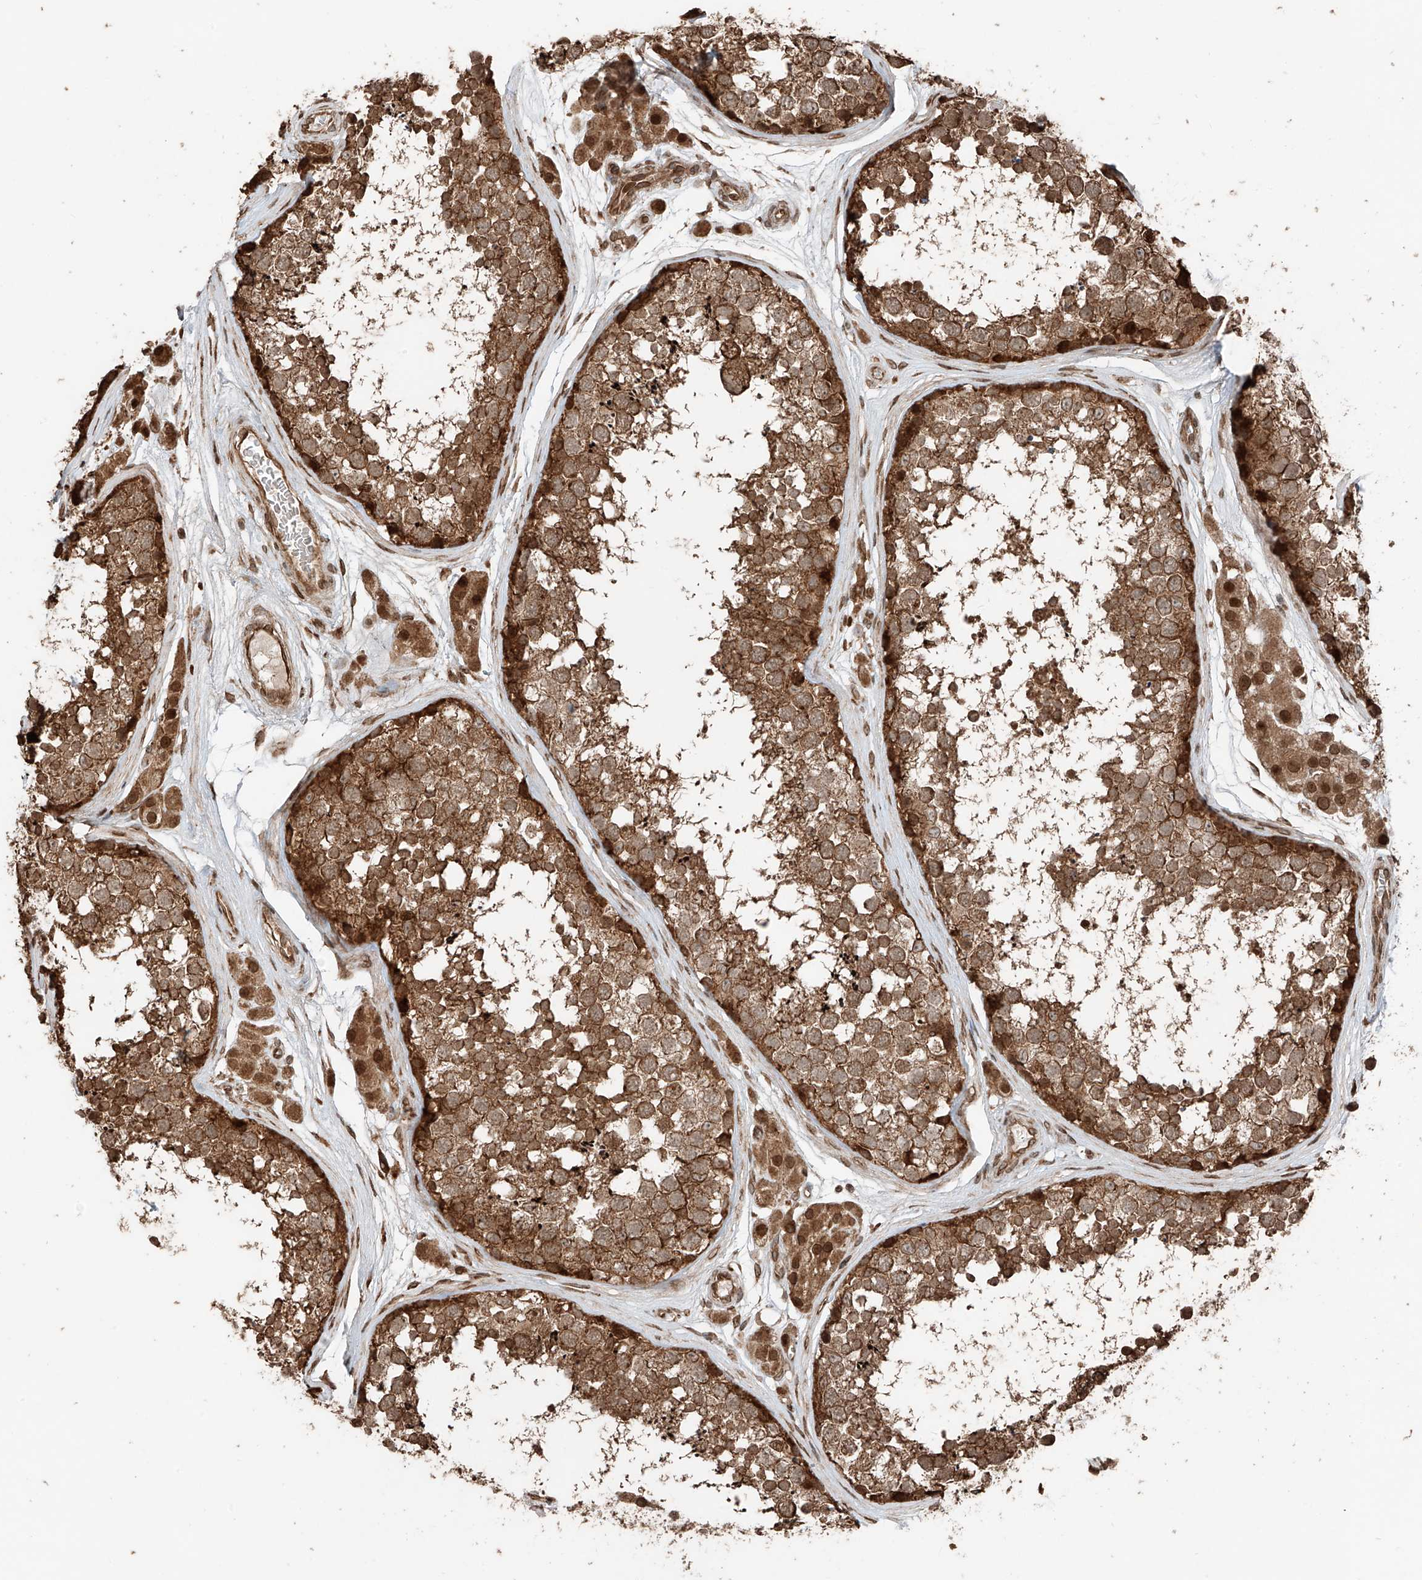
{"staining": {"intensity": "moderate", "quantity": ">75%", "location": "cytoplasmic/membranous"}, "tissue": "testis", "cell_type": "Cells in seminiferous ducts", "image_type": "normal", "snomed": [{"axis": "morphology", "description": "Normal tissue, NOS"}, {"axis": "topography", "description": "Testis"}], "caption": "High-power microscopy captured an immunohistochemistry (IHC) photomicrograph of normal testis, revealing moderate cytoplasmic/membranous positivity in approximately >75% of cells in seminiferous ducts. (Brightfield microscopy of DAB IHC at high magnification).", "gene": "CEP162", "patient": {"sex": "male", "age": 56}}